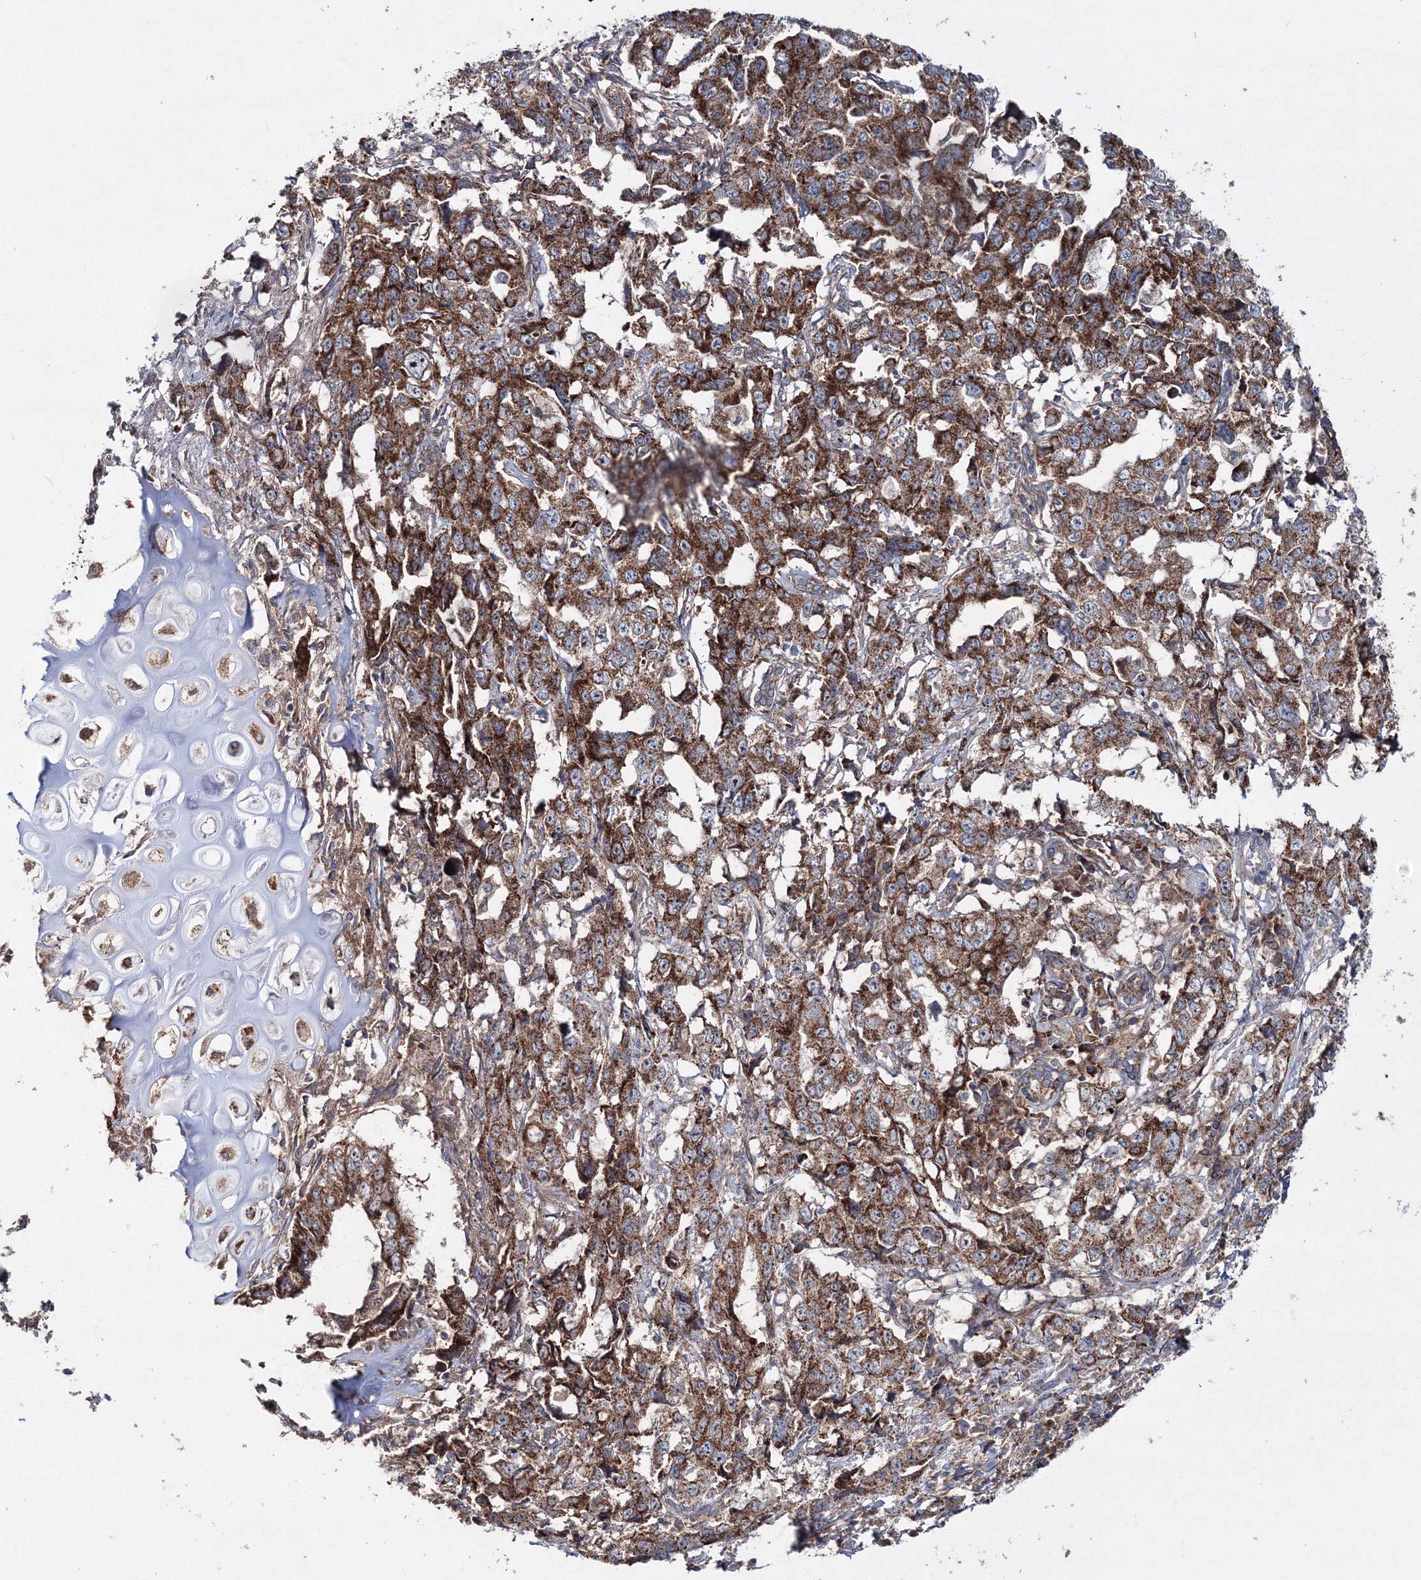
{"staining": {"intensity": "strong", "quantity": ">75%", "location": "cytoplasmic/membranous"}, "tissue": "lung cancer", "cell_type": "Tumor cells", "image_type": "cancer", "snomed": [{"axis": "morphology", "description": "Adenocarcinoma, NOS"}, {"axis": "topography", "description": "Lung"}], "caption": "The micrograph exhibits staining of lung cancer, revealing strong cytoplasmic/membranous protein staining (brown color) within tumor cells.", "gene": "PEX13", "patient": {"sex": "female", "age": 51}}